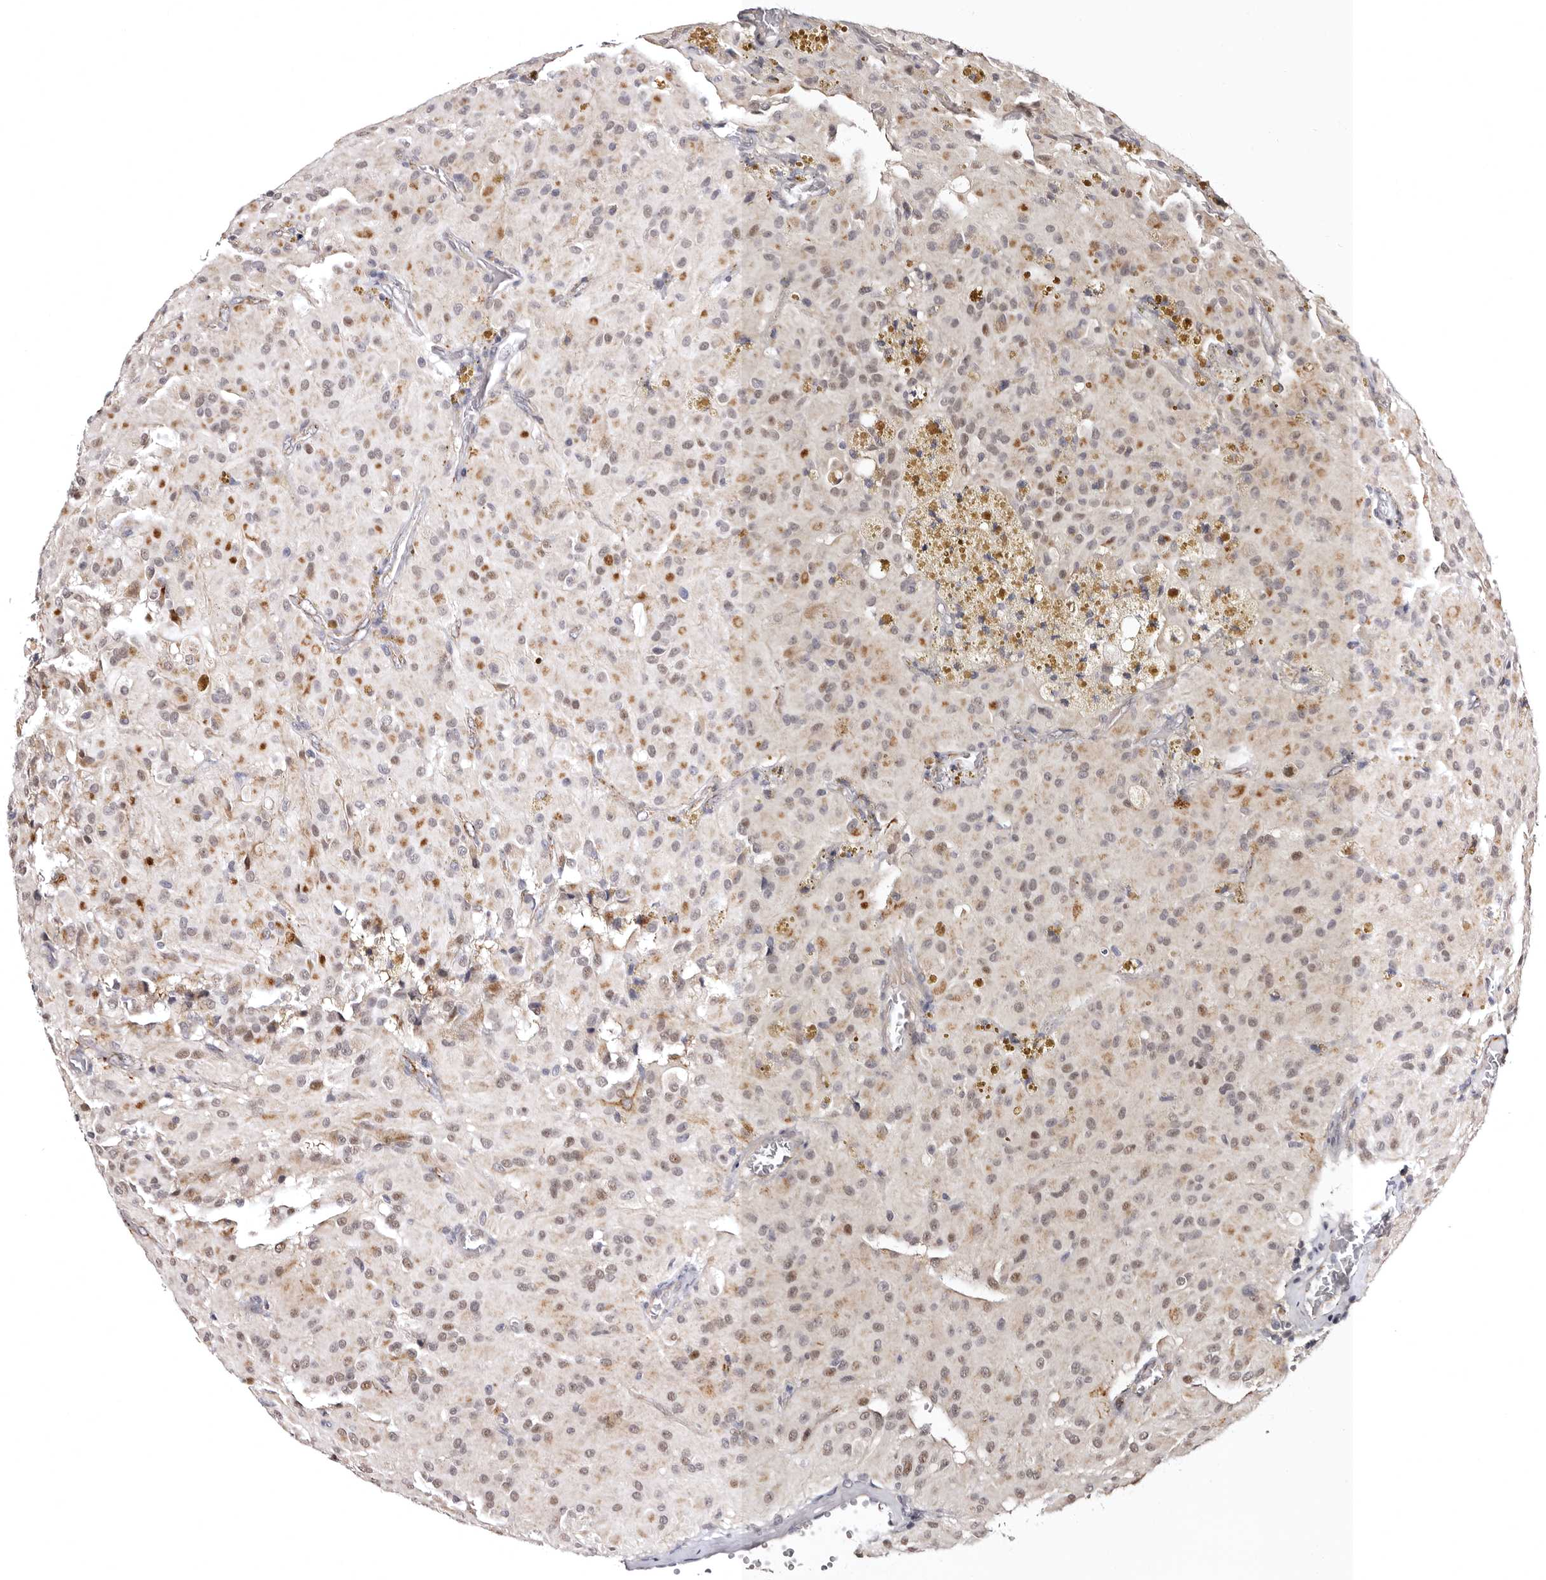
{"staining": {"intensity": "weak", "quantity": "25%-75%", "location": "nuclear"}, "tissue": "glioma", "cell_type": "Tumor cells", "image_type": "cancer", "snomed": [{"axis": "morphology", "description": "Glioma, malignant, High grade"}, {"axis": "topography", "description": "Brain"}], "caption": "Immunohistochemical staining of human glioma reveals low levels of weak nuclear expression in about 25%-75% of tumor cells. (brown staining indicates protein expression, while blue staining denotes nuclei).", "gene": "PHF20L1", "patient": {"sex": "female", "age": 59}}